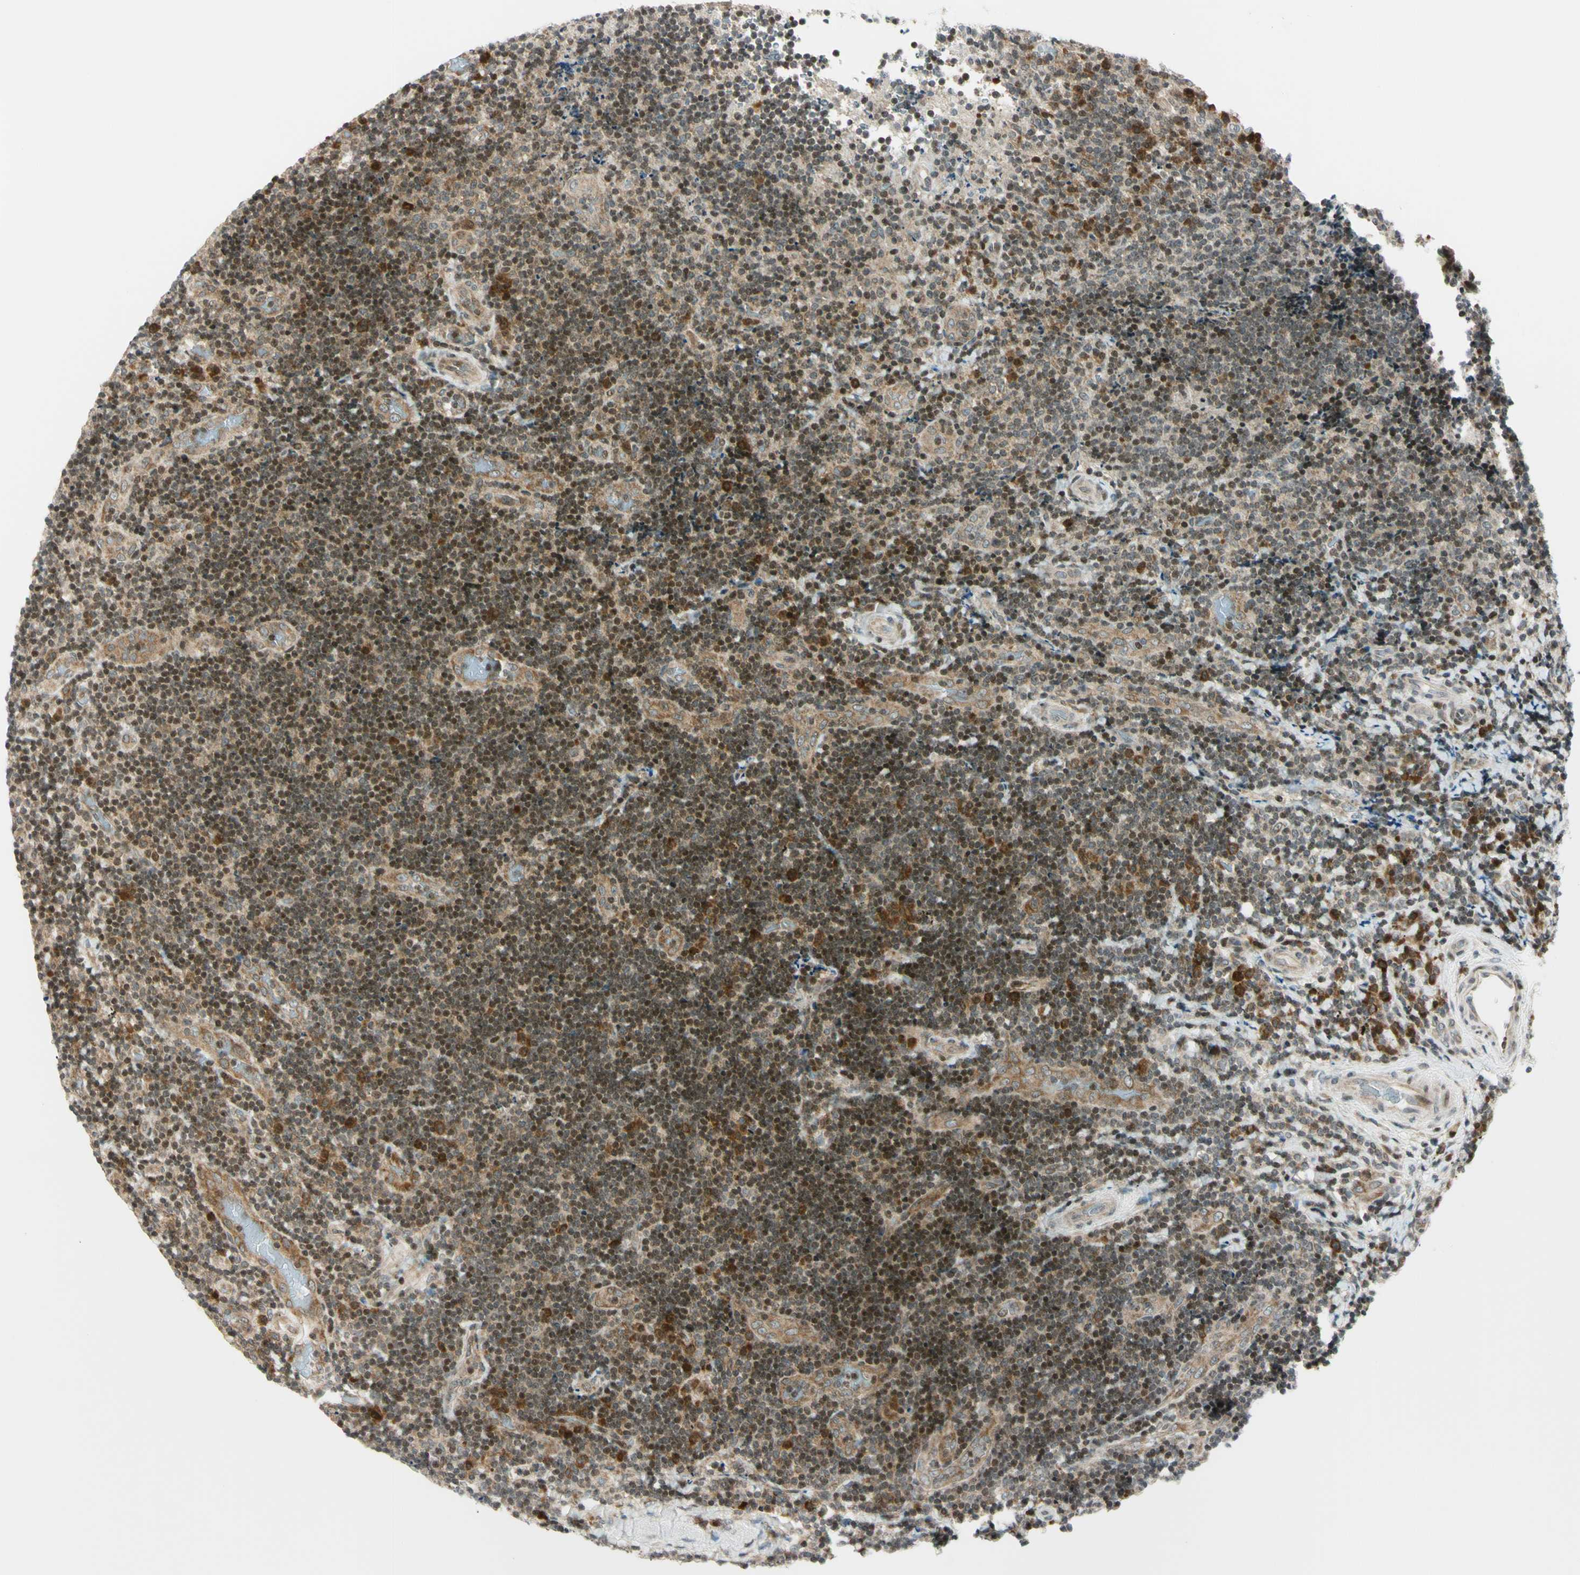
{"staining": {"intensity": "moderate", "quantity": "25%-75%", "location": "cytoplasmic/membranous"}, "tissue": "lymphoma", "cell_type": "Tumor cells", "image_type": "cancer", "snomed": [{"axis": "morphology", "description": "Malignant lymphoma, non-Hodgkin's type, High grade"}, {"axis": "topography", "description": "Tonsil"}], "caption": "Lymphoma stained with a brown dye reveals moderate cytoplasmic/membranous positive expression in about 25%-75% of tumor cells.", "gene": "TPT1", "patient": {"sex": "female", "age": 36}}